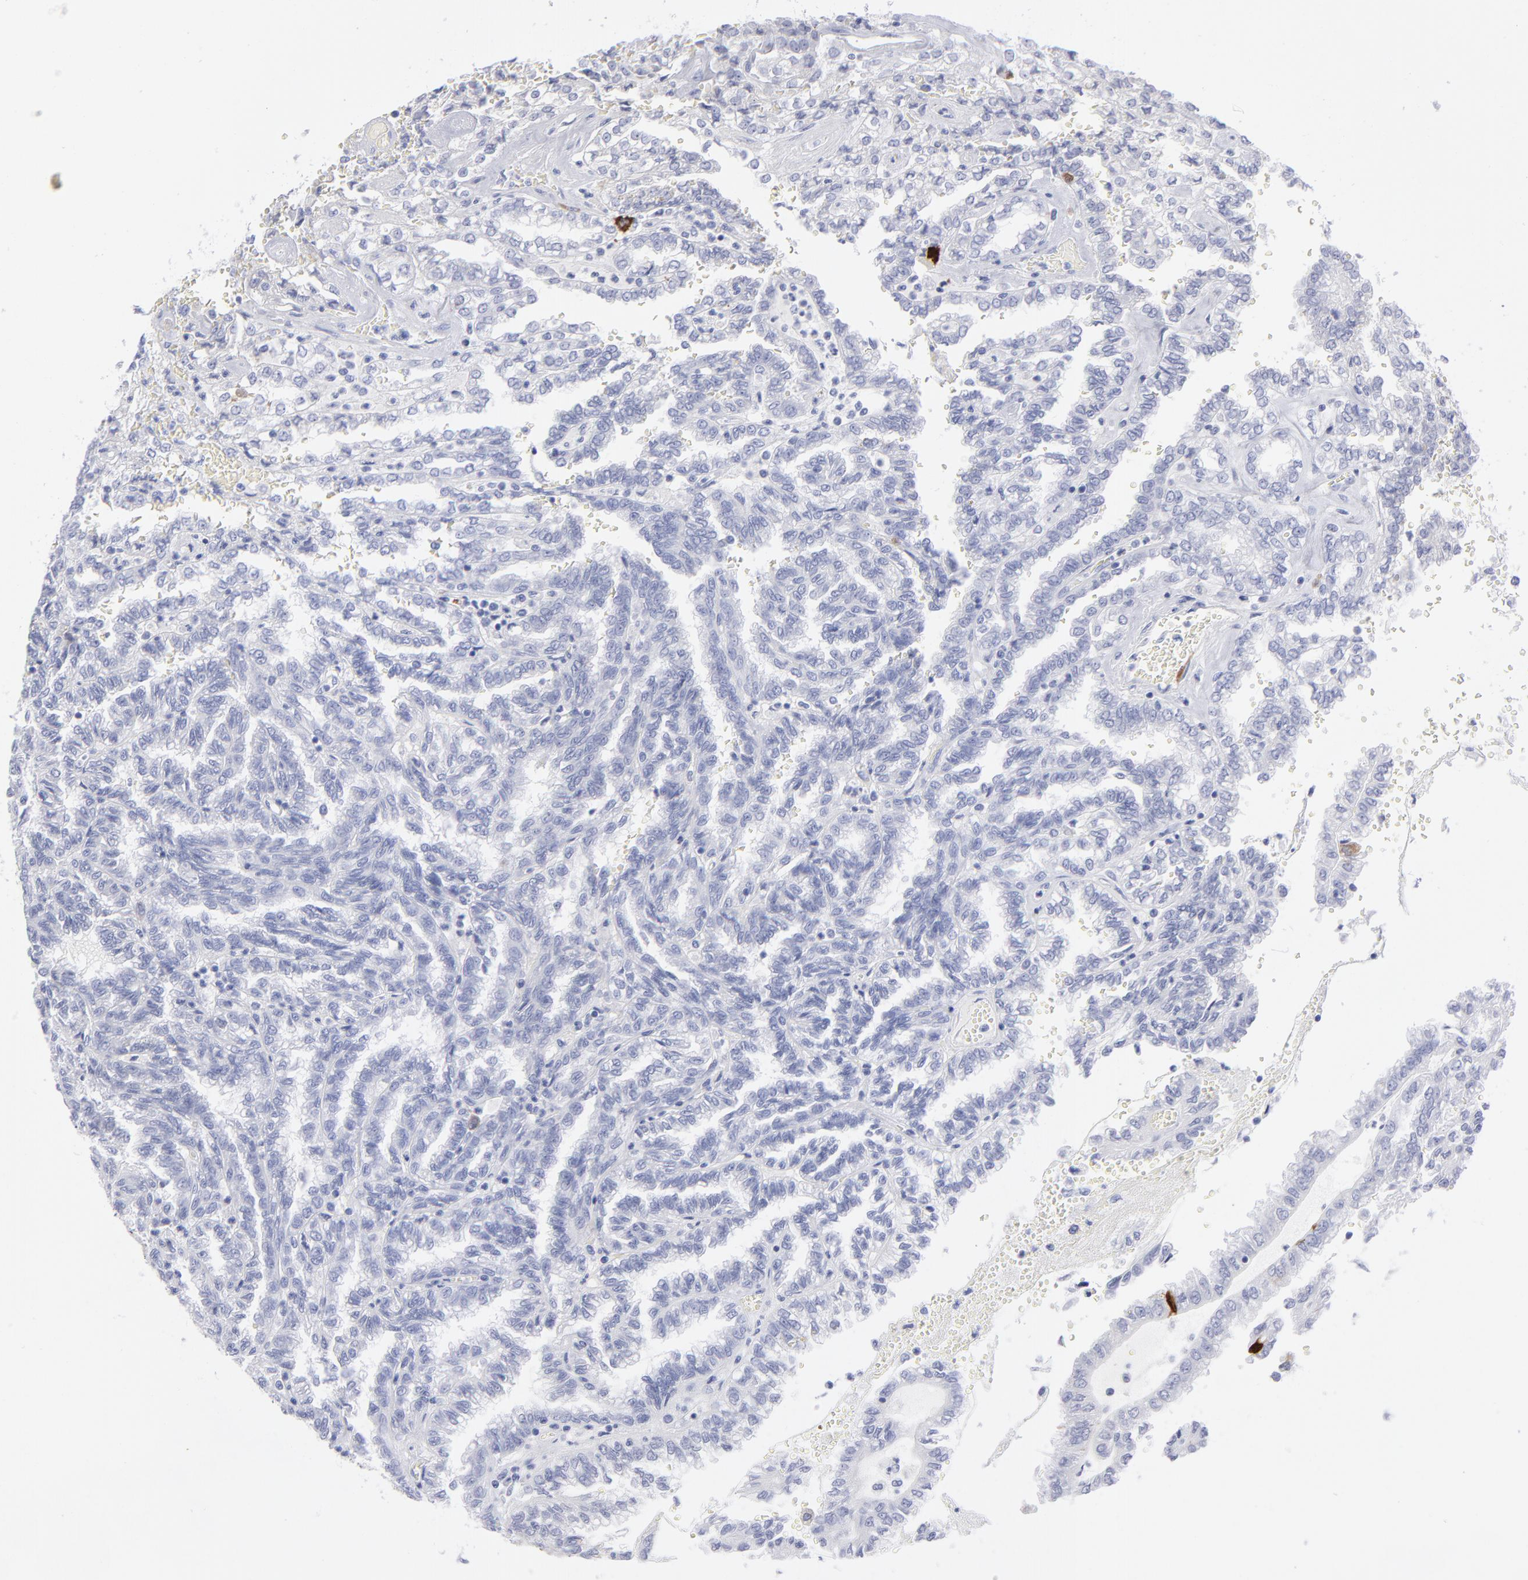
{"staining": {"intensity": "strong", "quantity": "<25%", "location": "cytoplasmic/membranous"}, "tissue": "renal cancer", "cell_type": "Tumor cells", "image_type": "cancer", "snomed": [{"axis": "morphology", "description": "Inflammation, NOS"}, {"axis": "morphology", "description": "Adenocarcinoma, NOS"}, {"axis": "topography", "description": "Kidney"}], "caption": "This micrograph shows renal cancer stained with immunohistochemistry (IHC) to label a protein in brown. The cytoplasmic/membranous of tumor cells show strong positivity for the protein. Nuclei are counter-stained blue.", "gene": "CCNB1", "patient": {"sex": "male", "age": 68}}